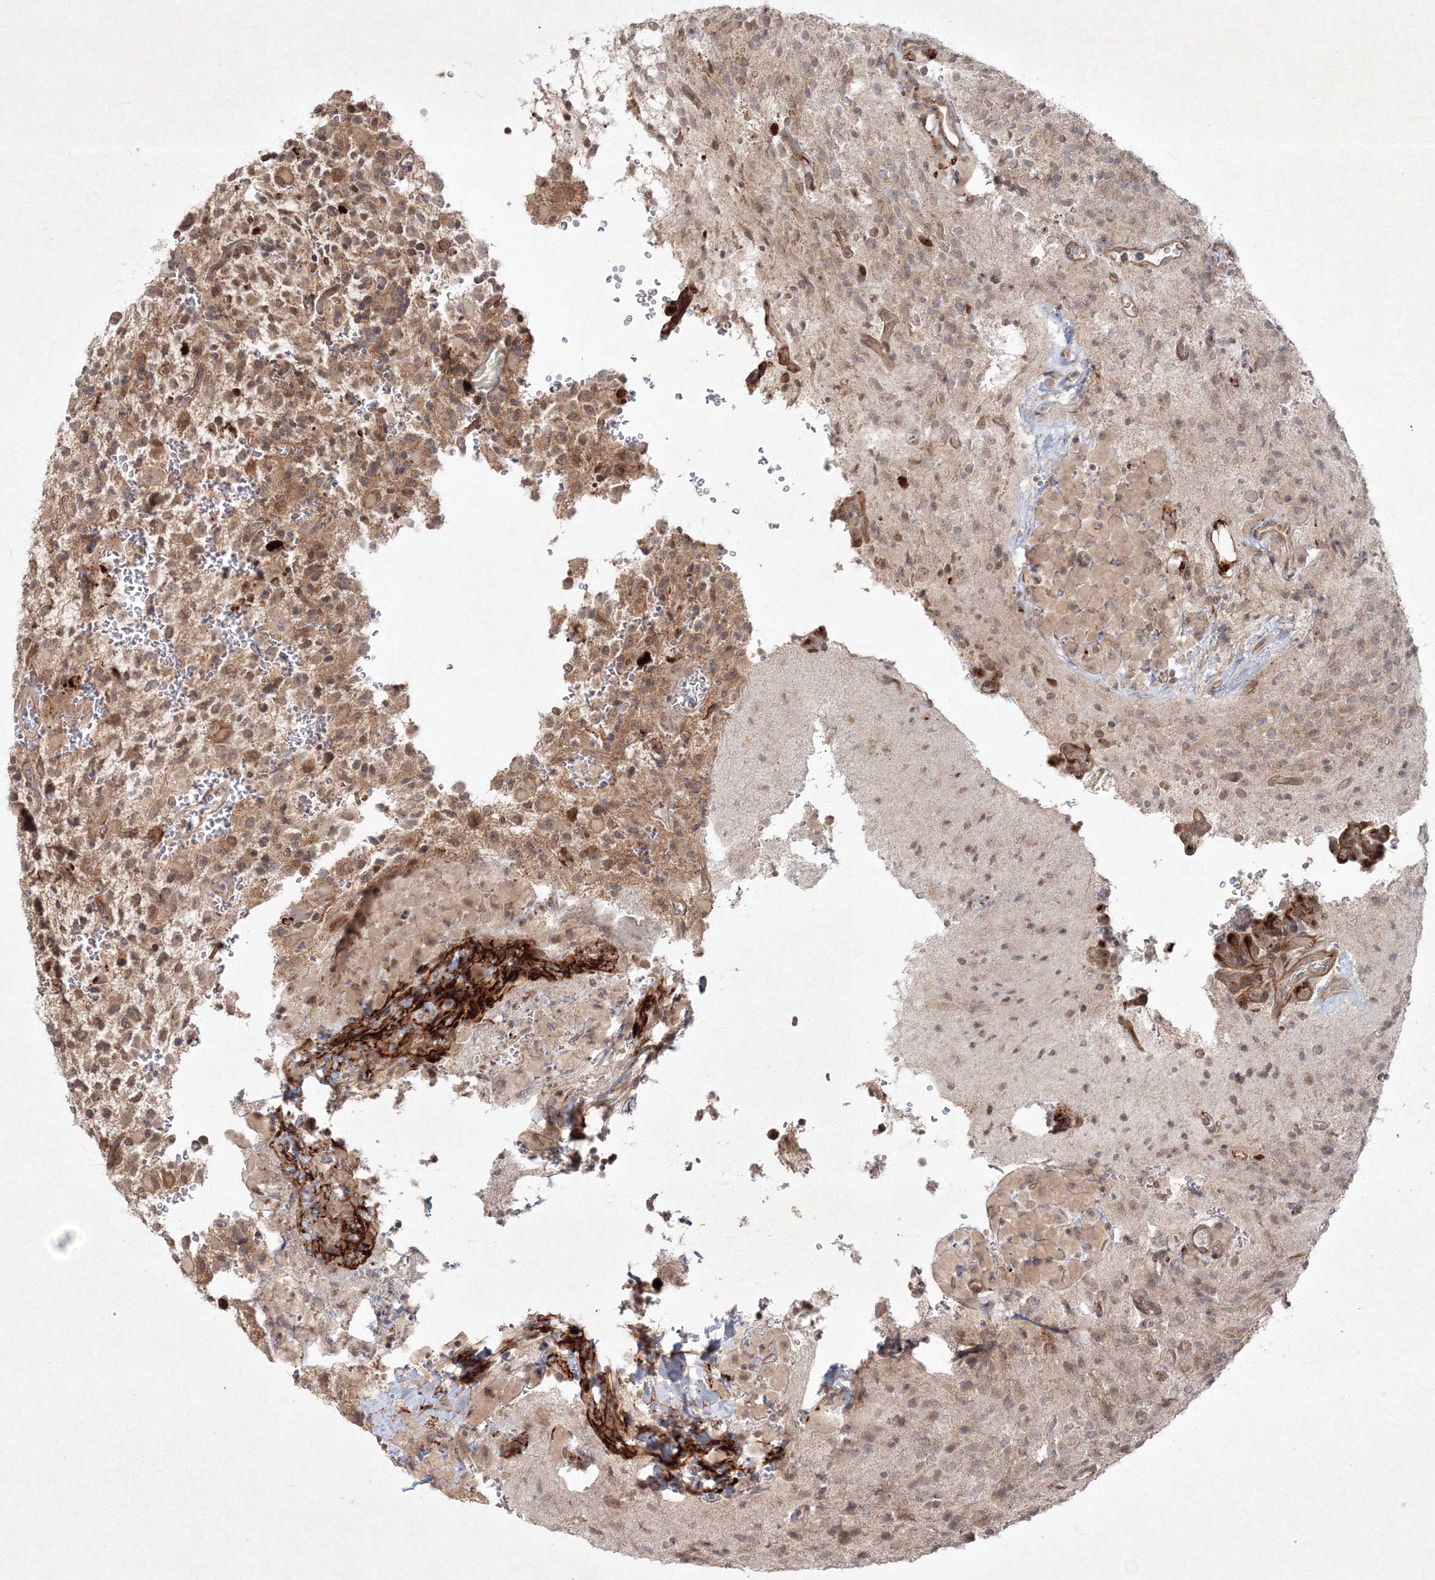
{"staining": {"intensity": "moderate", "quantity": ">75%", "location": "cytoplasmic/membranous,nuclear"}, "tissue": "glioma", "cell_type": "Tumor cells", "image_type": "cancer", "snomed": [{"axis": "morphology", "description": "Glioma, malignant, High grade"}, {"axis": "topography", "description": "Brain"}], "caption": "Malignant glioma (high-grade) was stained to show a protein in brown. There is medium levels of moderate cytoplasmic/membranous and nuclear positivity in about >75% of tumor cells.", "gene": "KIF20A", "patient": {"sex": "male", "age": 34}}